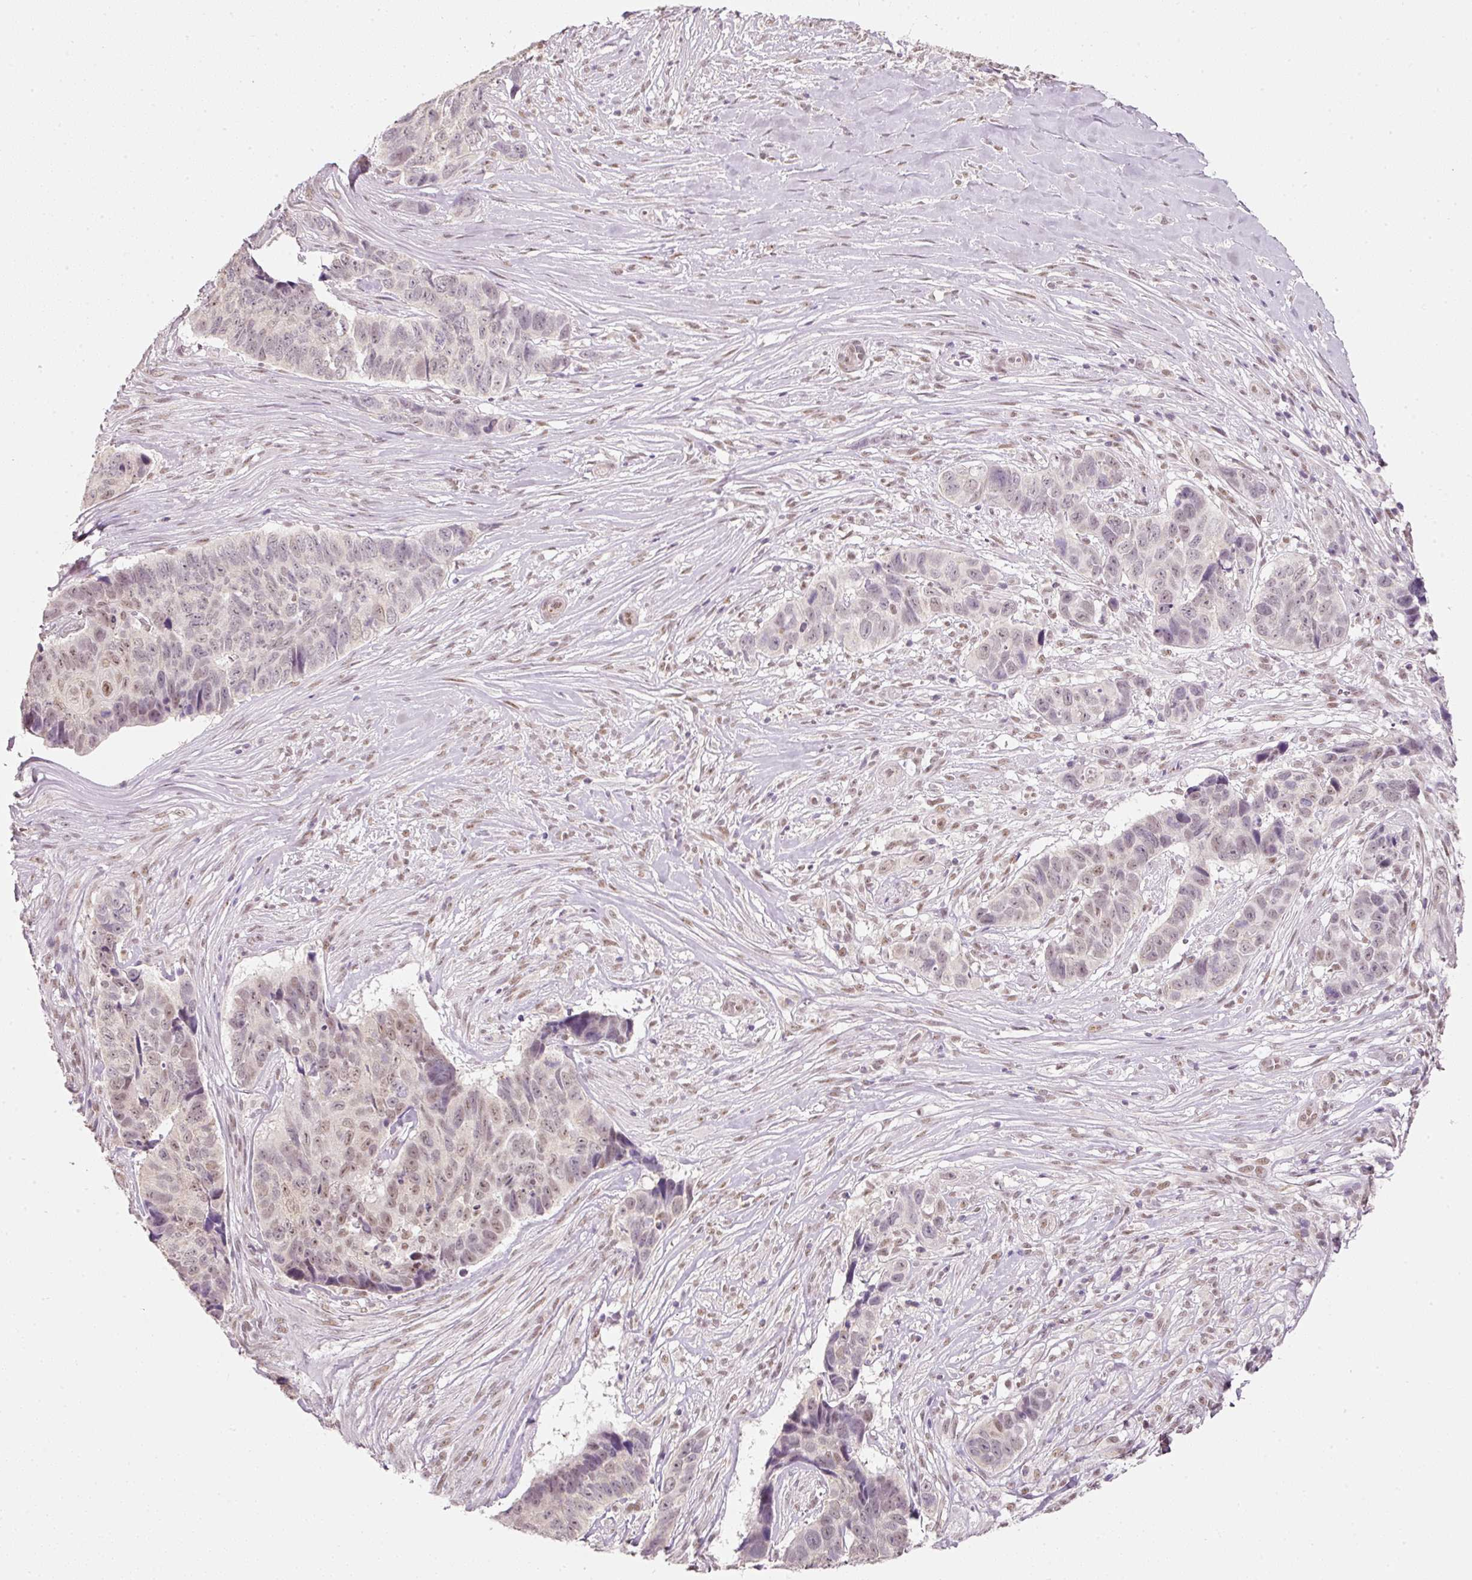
{"staining": {"intensity": "weak", "quantity": "<25%", "location": "nuclear"}, "tissue": "skin cancer", "cell_type": "Tumor cells", "image_type": "cancer", "snomed": [{"axis": "morphology", "description": "Basal cell carcinoma"}, {"axis": "topography", "description": "Skin"}], "caption": "Tumor cells are negative for protein expression in human skin basal cell carcinoma.", "gene": "FSTL3", "patient": {"sex": "female", "age": 82}}